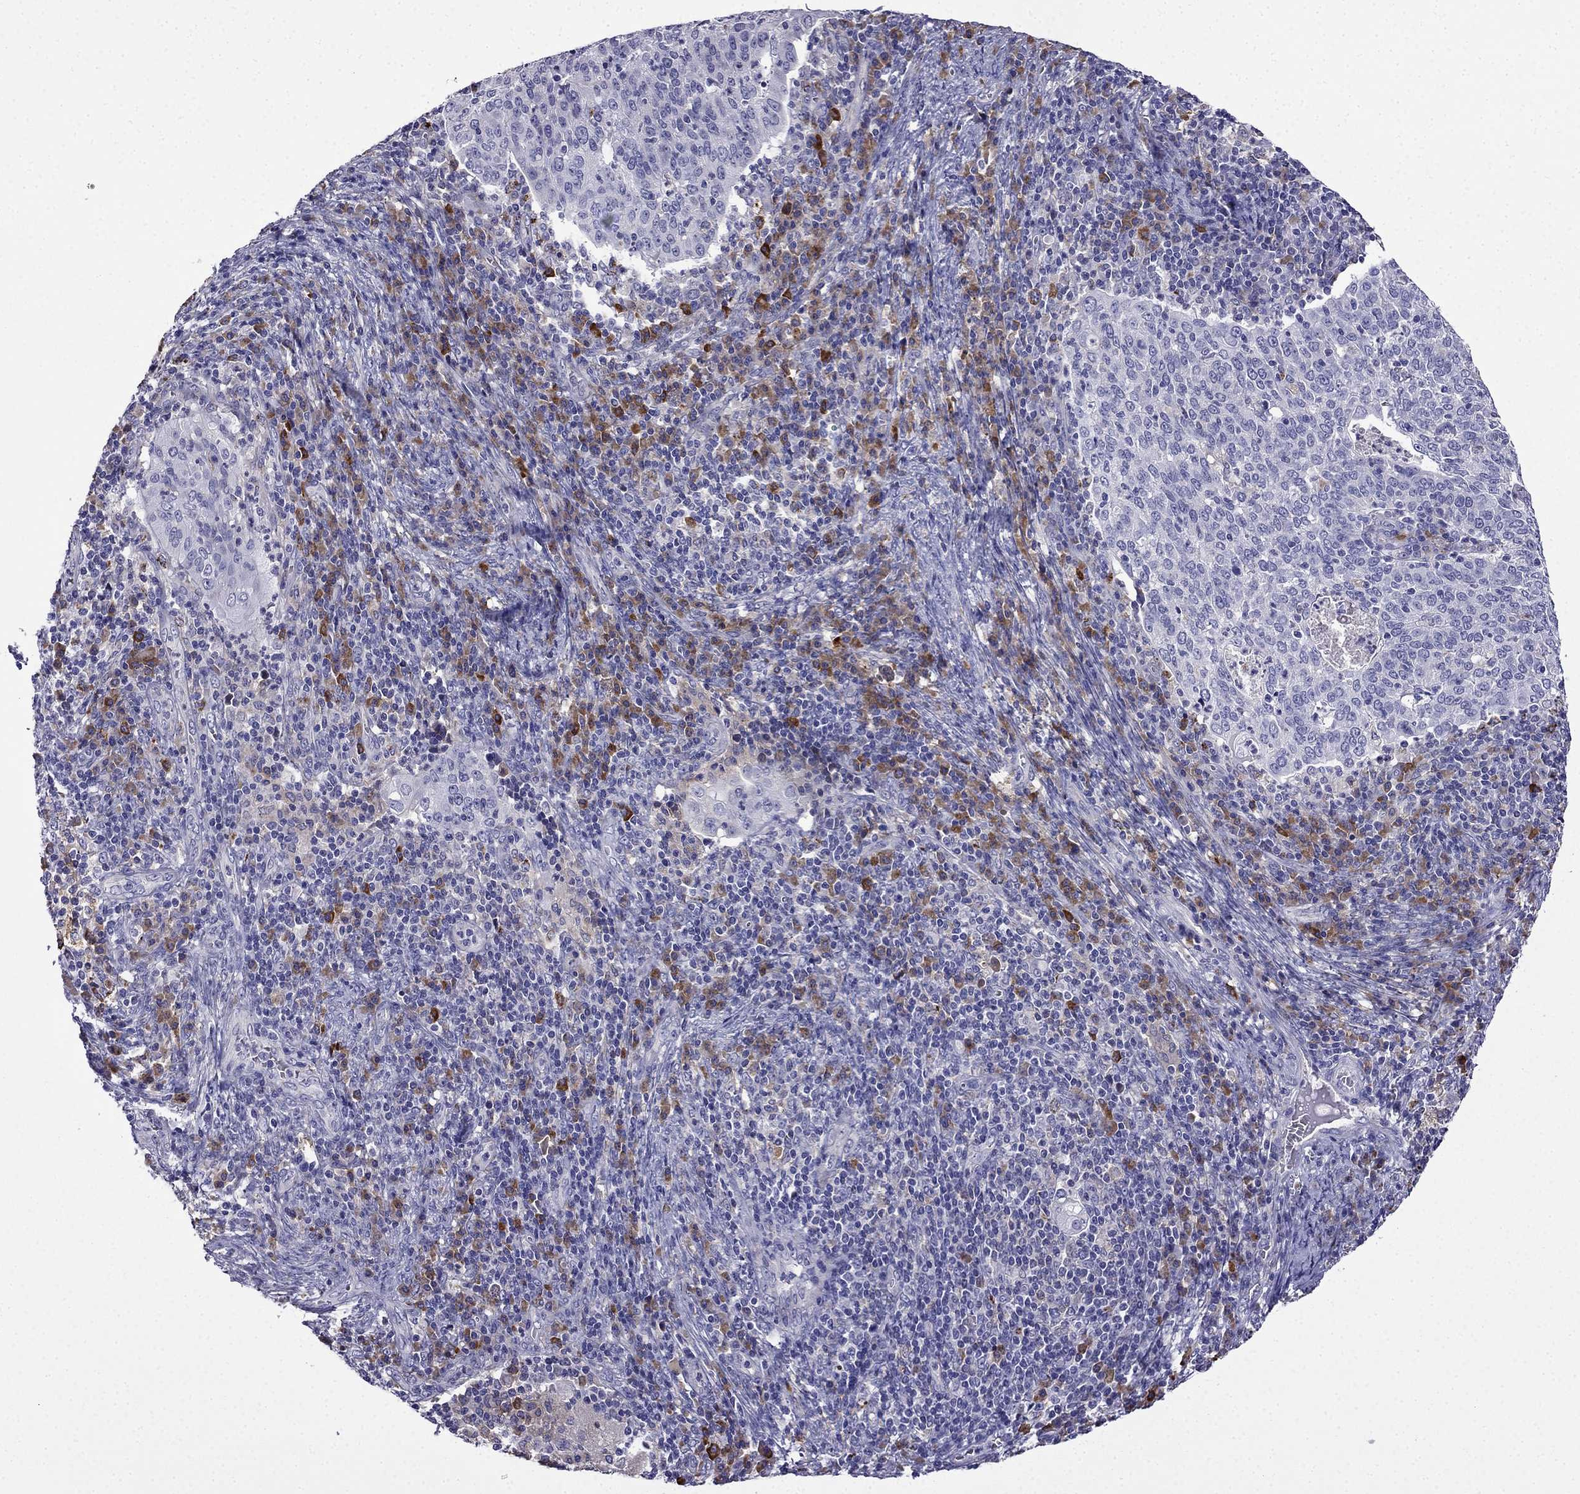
{"staining": {"intensity": "negative", "quantity": "none", "location": "none"}, "tissue": "cervical cancer", "cell_type": "Tumor cells", "image_type": "cancer", "snomed": [{"axis": "morphology", "description": "Squamous cell carcinoma, NOS"}, {"axis": "topography", "description": "Cervix"}], "caption": "Immunohistochemical staining of human squamous cell carcinoma (cervical) demonstrates no significant expression in tumor cells.", "gene": "TSSK4", "patient": {"sex": "female", "age": 39}}